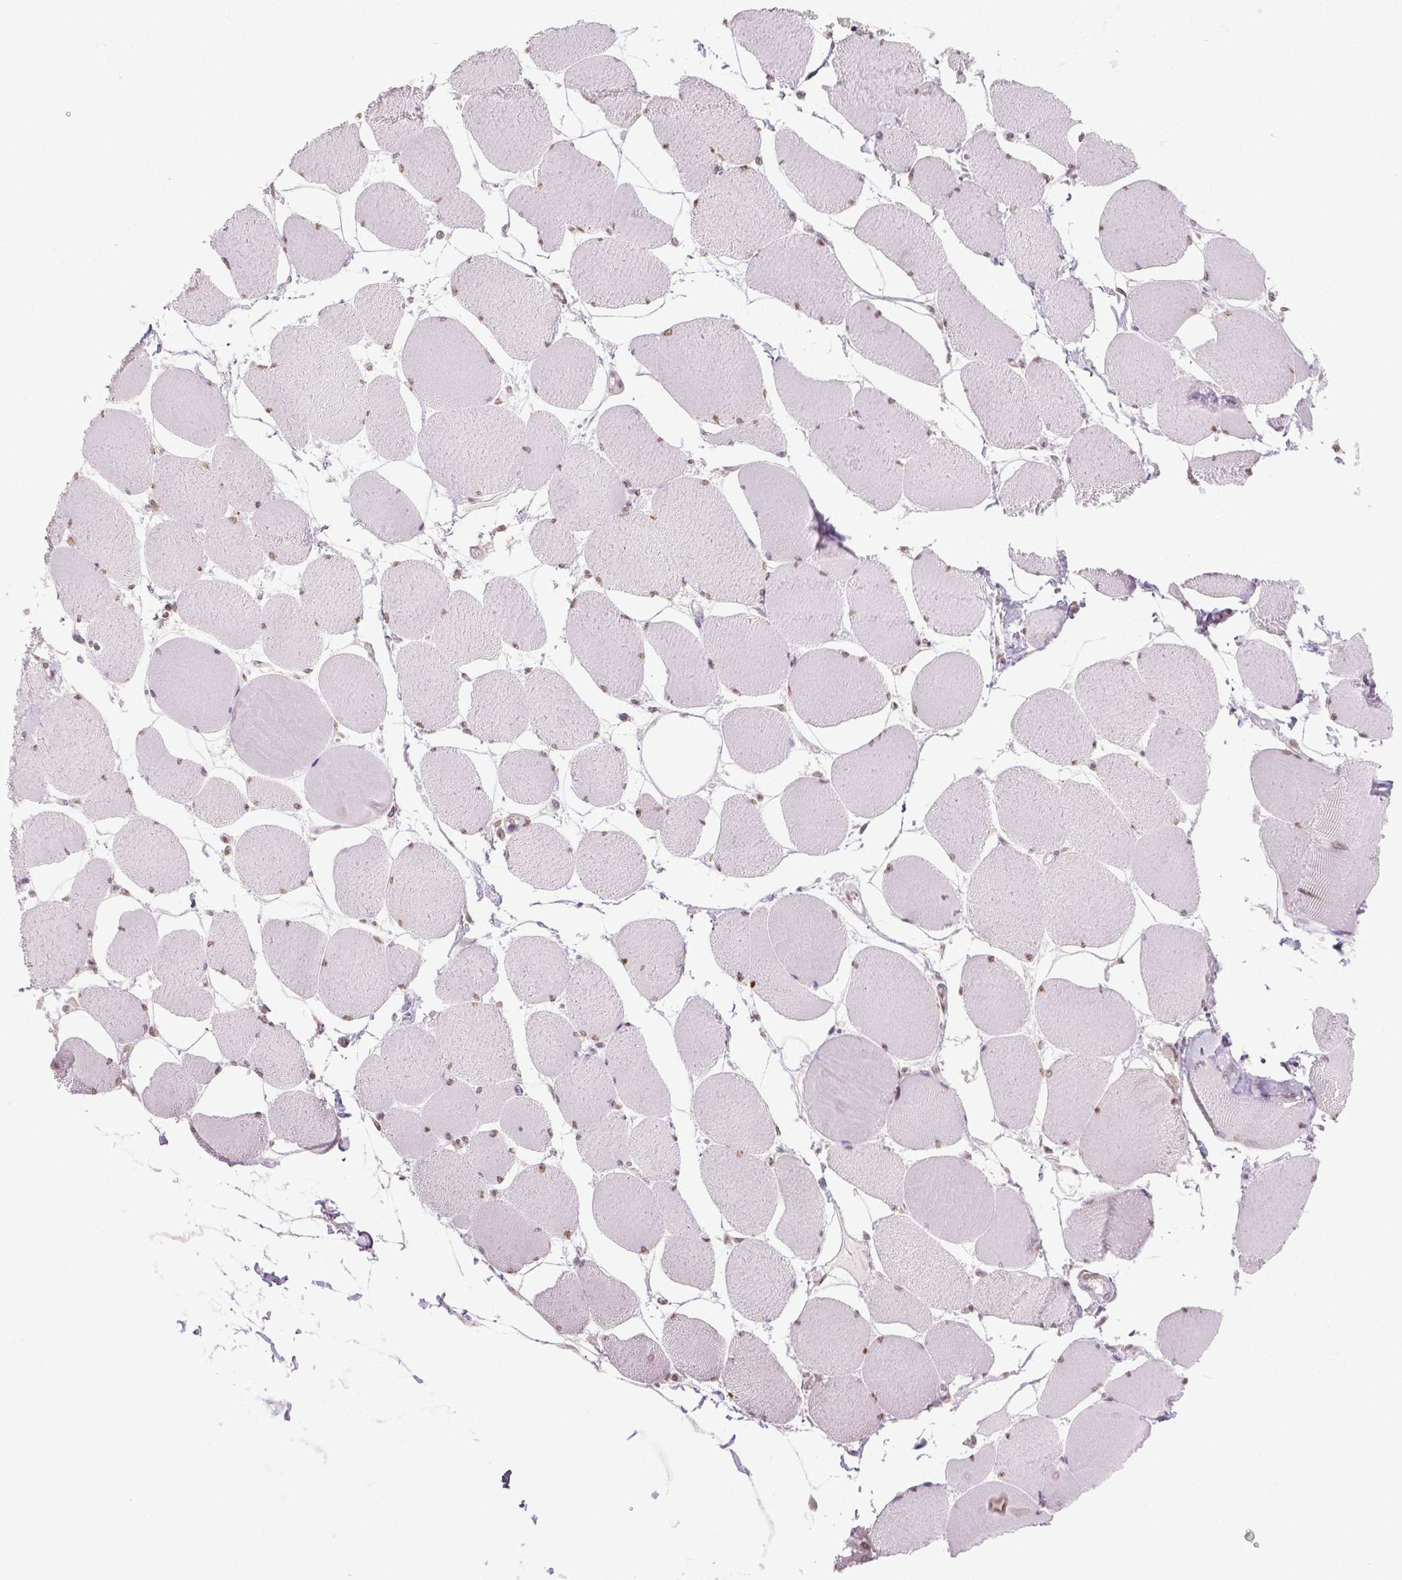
{"staining": {"intensity": "weak", "quantity": "25%-75%", "location": "nuclear"}, "tissue": "skeletal muscle", "cell_type": "Myocytes", "image_type": "normal", "snomed": [{"axis": "morphology", "description": "Normal tissue, NOS"}, {"axis": "topography", "description": "Skeletal muscle"}], "caption": "Immunohistochemical staining of unremarkable human skeletal muscle displays low levels of weak nuclear staining in approximately 25%-75% of myocytes. (DAB (3,3'-diaminobenzidine) IHC, brown staining for protein, blue staining for nuclei).", "gene": "IGF2BP1", "patient": {"sex": "female", "age": 75}}